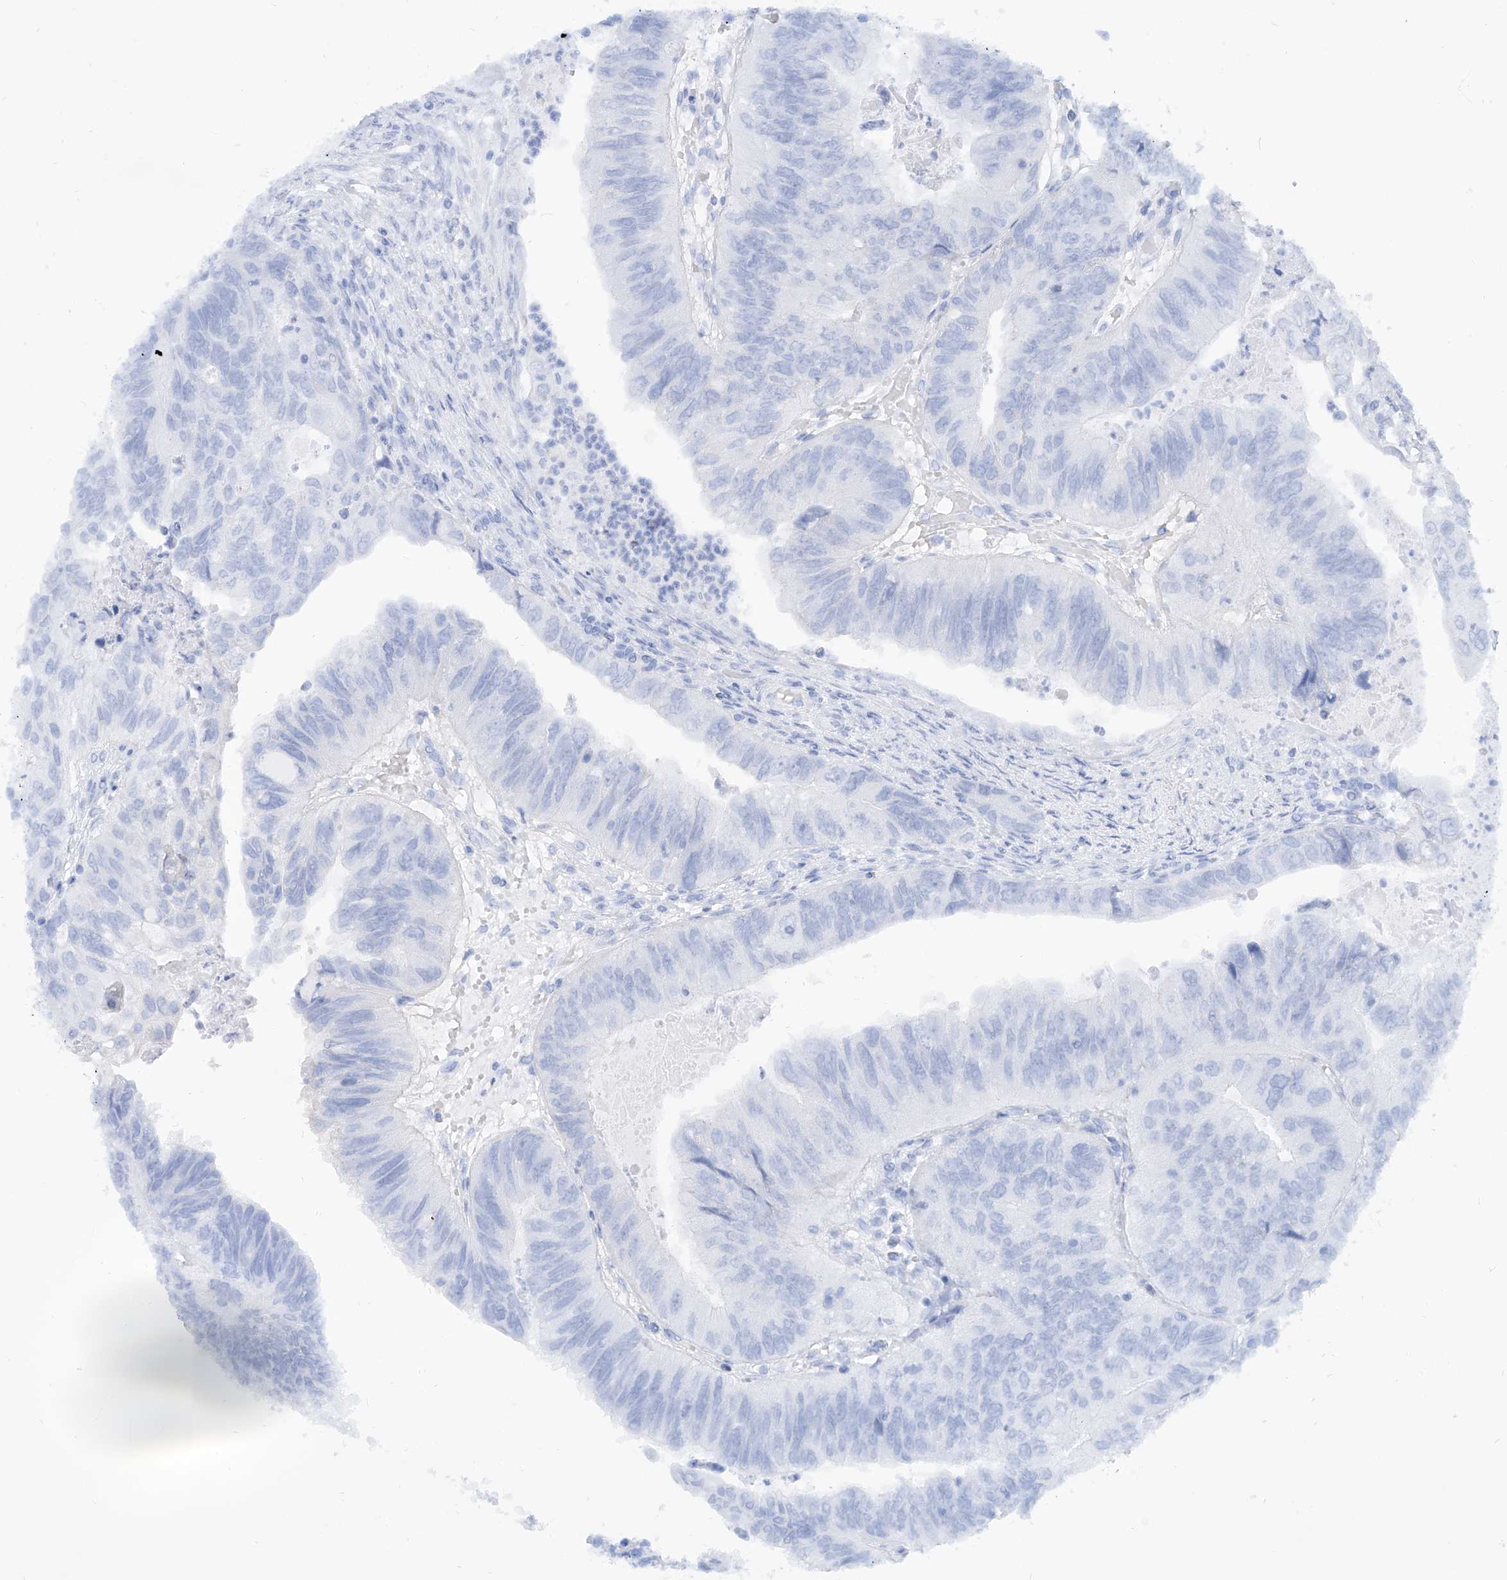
{"staining": {"intensity": "negative", "quantity": "none", "location": "none"}, "tissue": "colorectal cancer", "cell_type": "Tumor cells", "image_type": "cancer", "snomed": [{"axis": "morphology", "description": "Adenocarcinoma, NOS"}, {"axis": "topography", "description": "Rectum"}], "caption": "An immunohistochemistry (IHC) photomicrograph of colorectal cancer is shown. There is no staining in tumor cells of colorectal cancer.", "gene": "PDXK", "patient": {"sex": "male", "age": 63}}